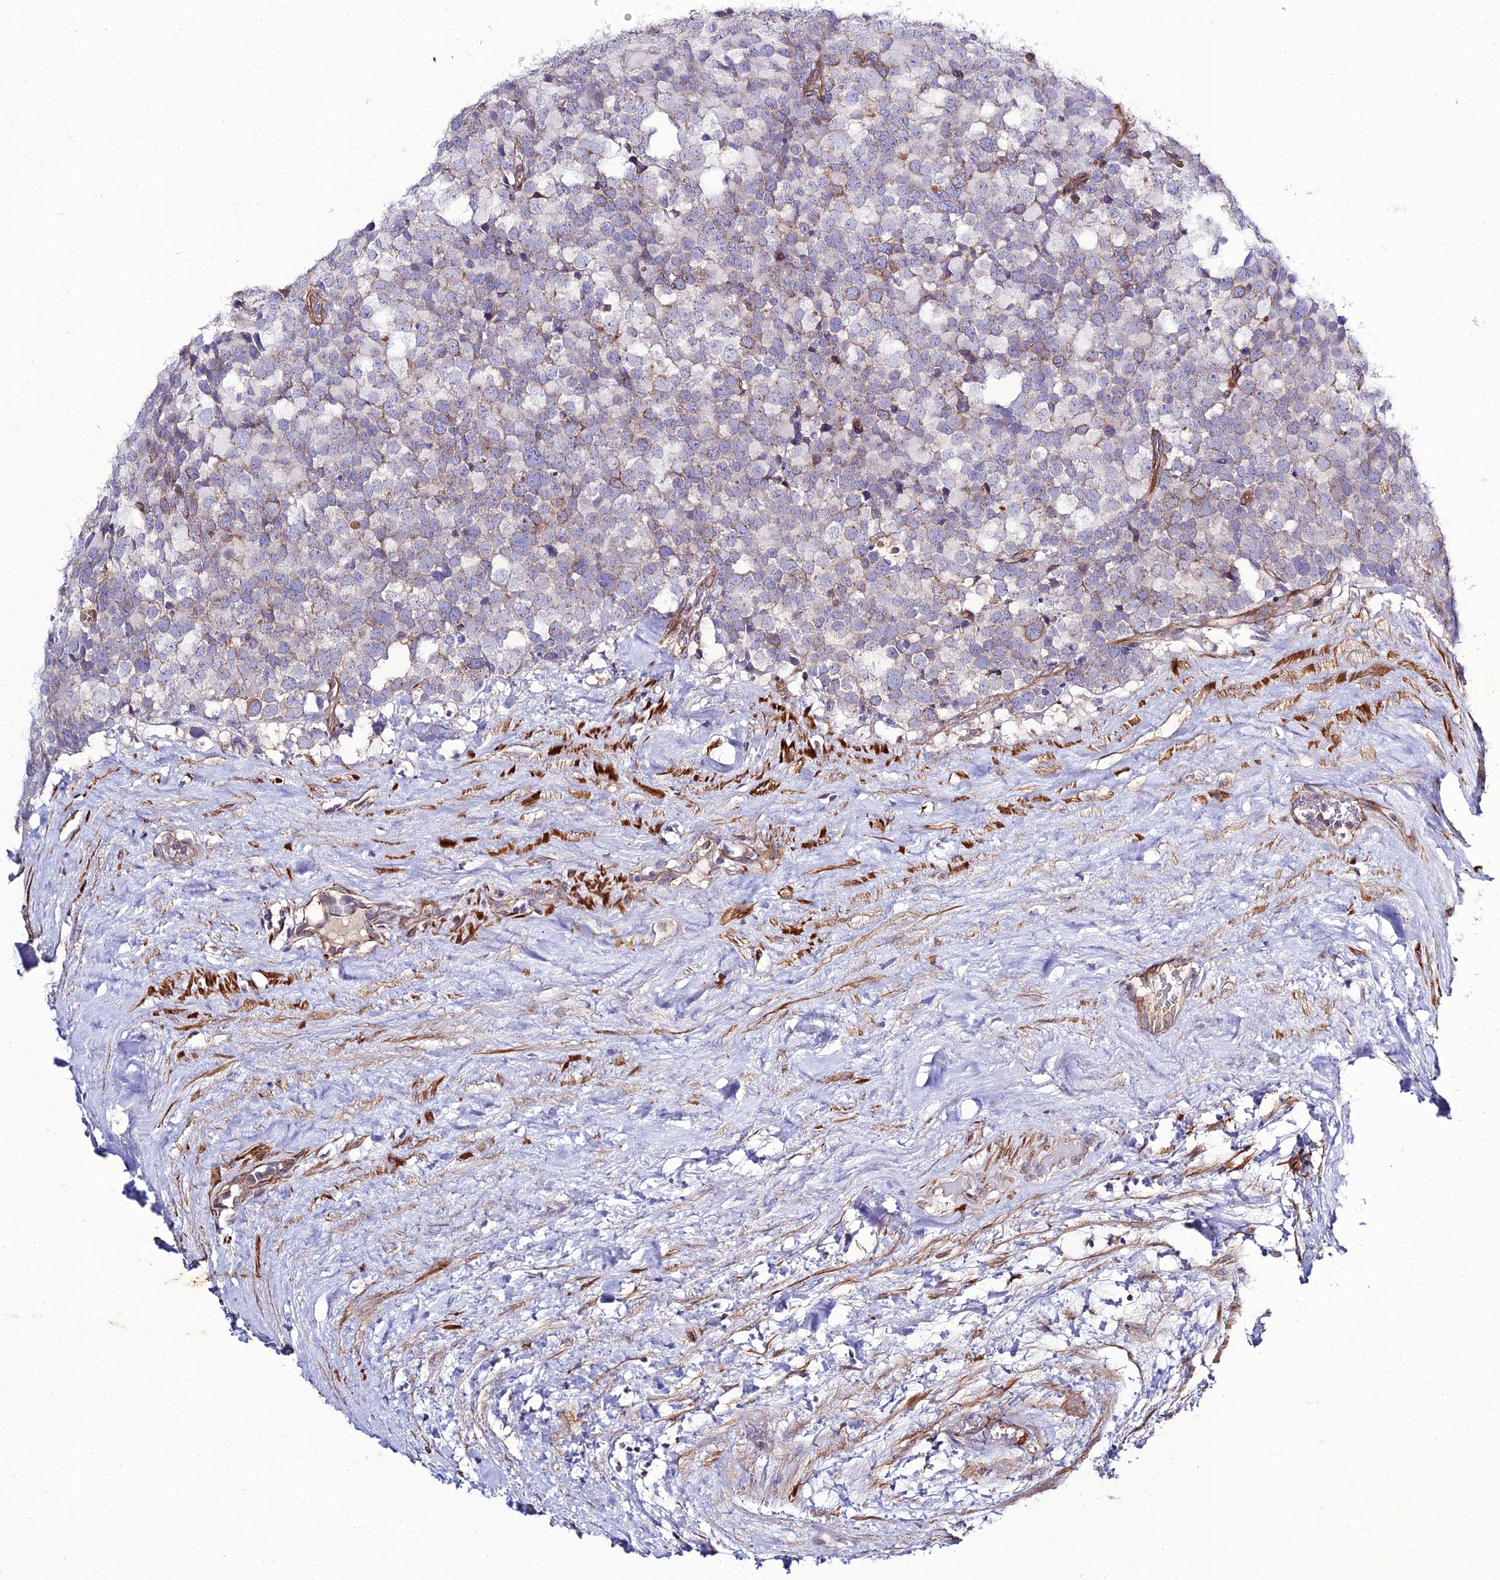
{"staining": {"intensity": "weak", "quantity": "25%-75%", "location": "cytoplasmic/membranous"}, "tissue": "testis cancer", "cell_type": "Tumor cells", "image_type": "cancer", "snomed": [{"axis": "morphology", "description": "Seminoma, NOS"}, {"axis": "topography", "description": "Testis"}], "caption": "The image displays a brown stain indicating the presence of a protein in the cytoplasmic/membranous of tumor cells in testis cancer (seminoma). (Brightfield microscopy of DAB IHC at high magnification).", "gene": "ARL6IP1", "patient": {"sex": "male", "age": 71}}